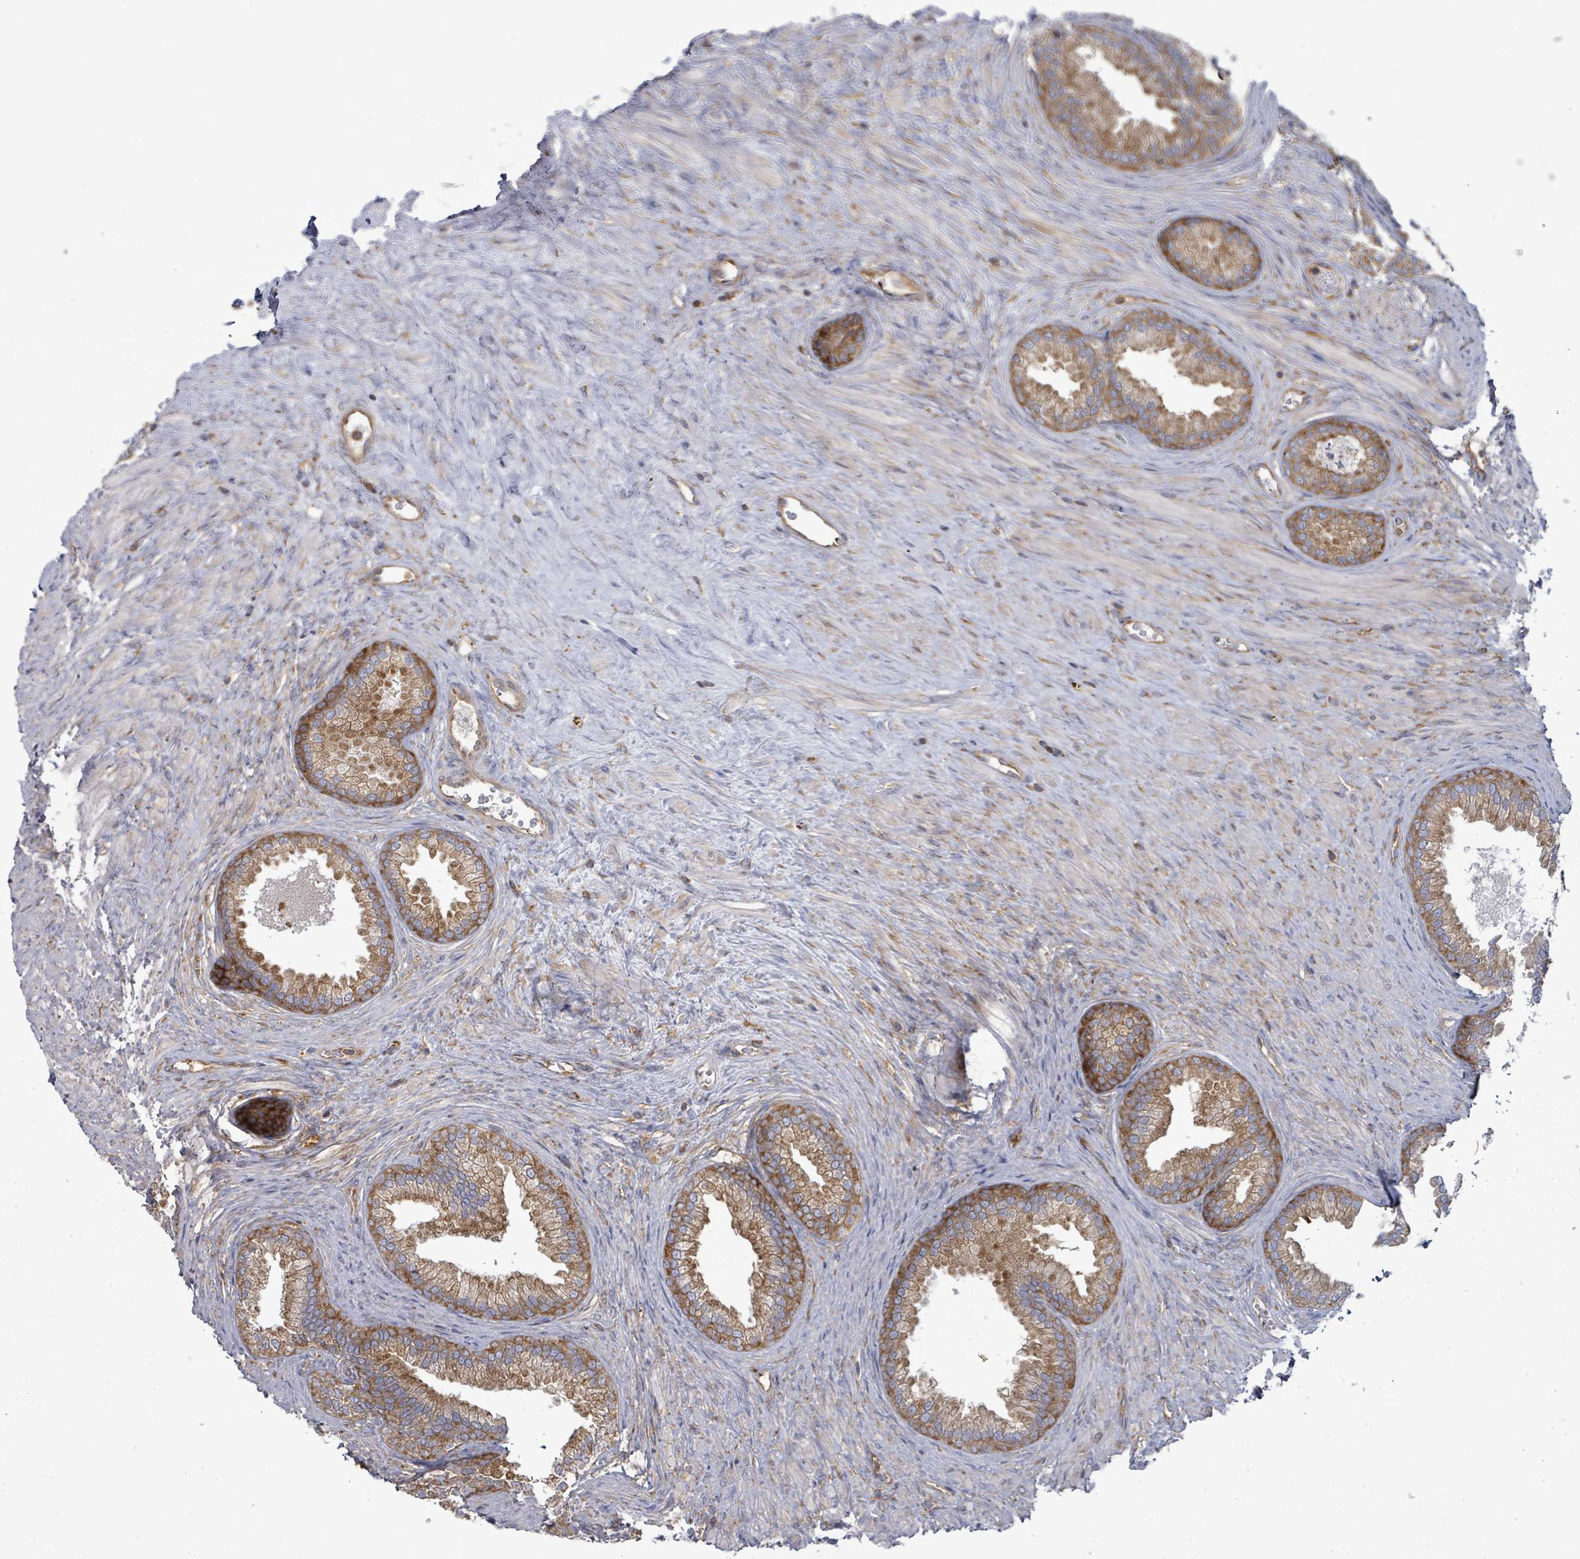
{"staining": {"intensity": "moderate", "quantity": ">75%", "location": "cytoplasmic/membranous"}, "tissue": "prostate", "cell_type": "Glandular cells", "image_type": "normal", "snomed": [{"axis": "morphology", "description": "Normal tissue, NOS"}, {"axis": "topography", "description": "Prostate"}], "caption": "Immunohistochemistry (IHC) micrograph of benign prostate: prostate stained using immunohistochemistry (IHC) demonstrates medium levels of moderate protein expression localized specifically in the cytoplasmic/membranous of glandular cells, appearing as a cytoplasmic/membranous brown color.", "gene": "EIF3CL", "patient": {"sex": "male", "age": 76}}